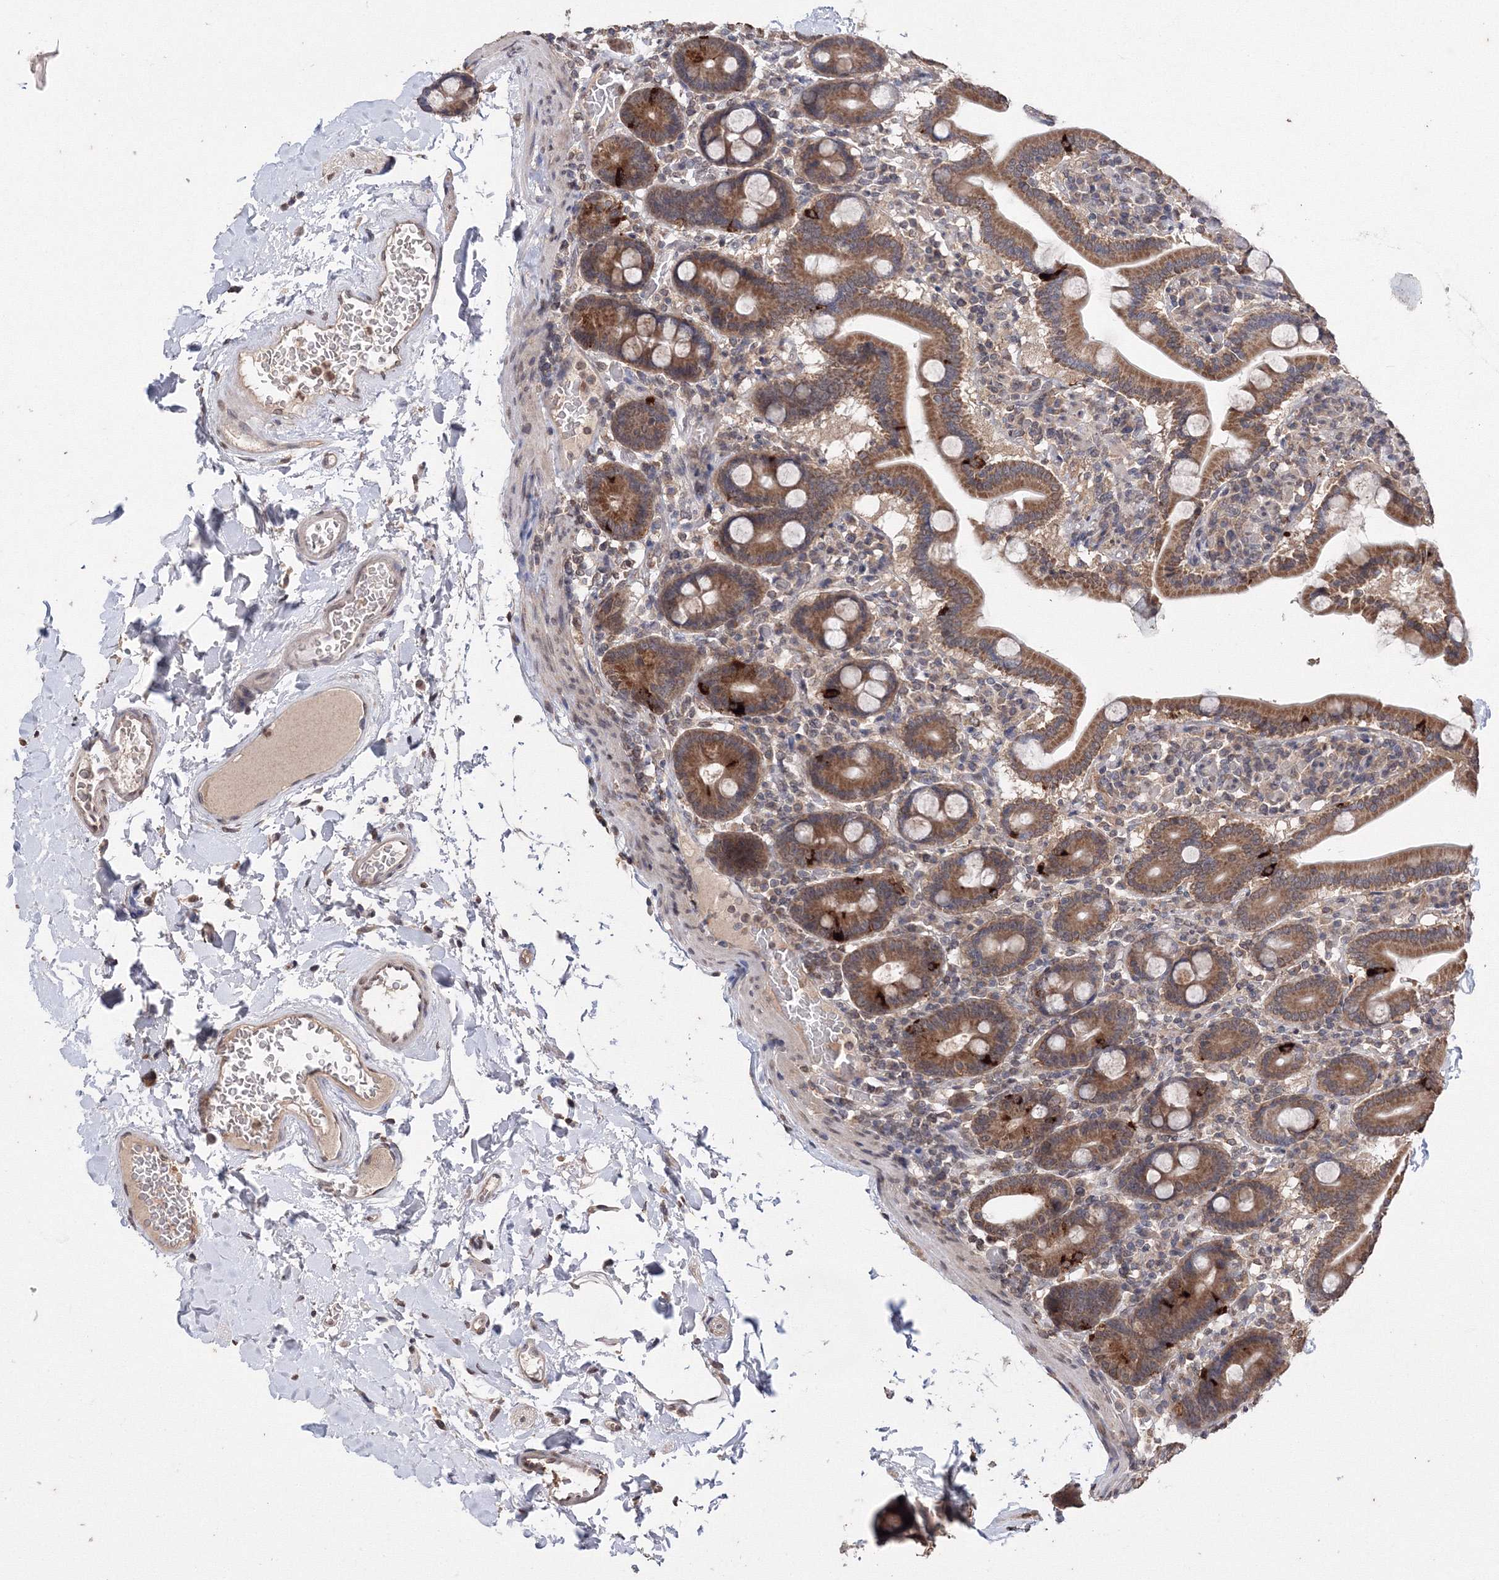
{"staining": {"intensity": "strong", "quantity": ">75%", "location": "cytoplasmic/membranous"}, "tissue": "duodenum", "cell_type": "Glandular cells", "image_type": "normal", "snomed": [{"axis": "morphology", "description": "Normal tissue, NOS"}, {"axis": "topography", "description": "Duodenum"}], "caption": "Protein analysis of benign duodenum displays strong cytoplasmic/membranous expression in approximately >75% of glandular cells.", "gene": "GPN1", "patient": {"sex": "male", "age": 55}}